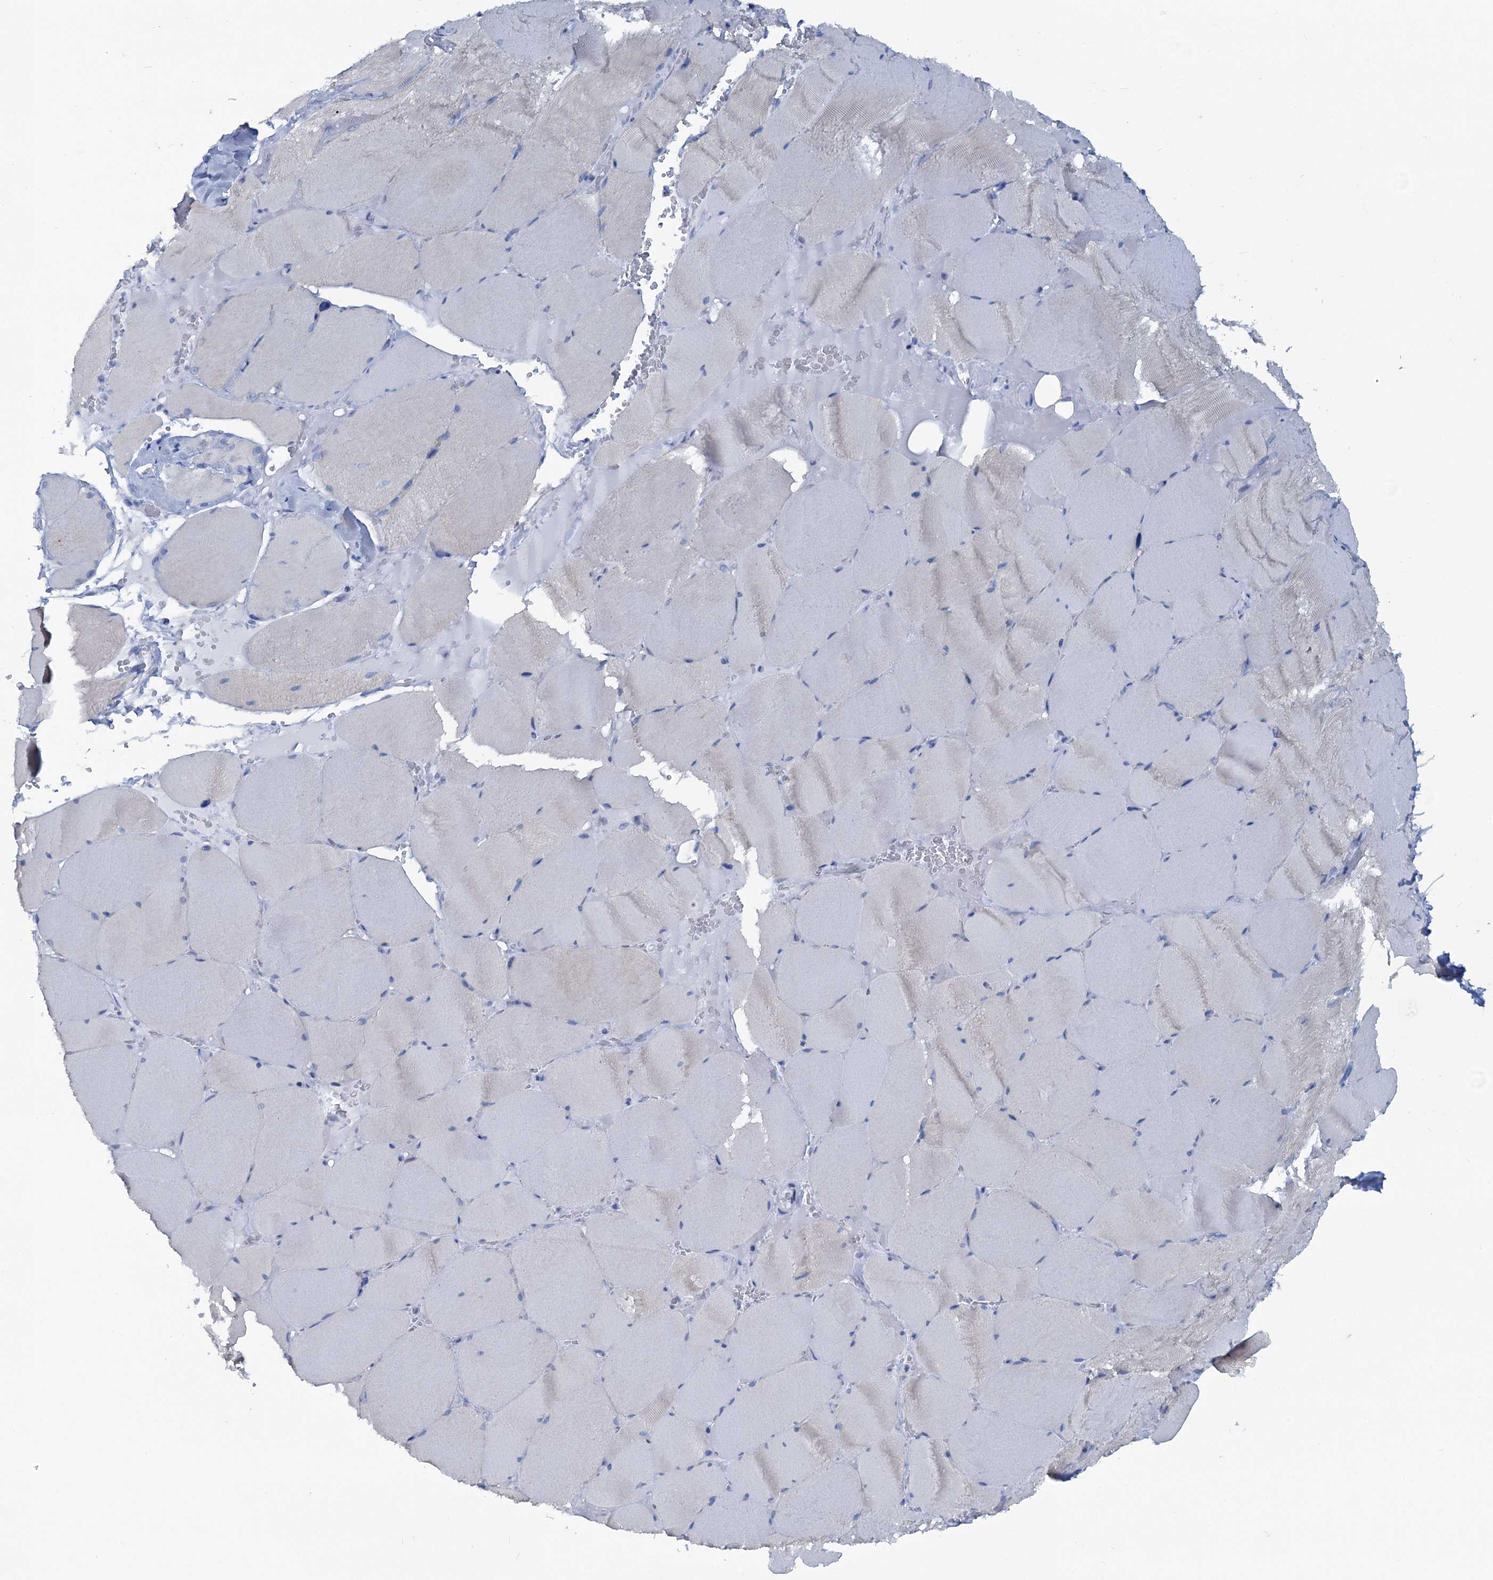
{"staining": {"intensity": "negative", "quantity": "none", "location": "none"}, "tissue": "skeletal muscle", "cell_type": "Myocytes", "image_type": "normal", "snomed": [{"axis": "morphology", "description": "Normal tissue, NOS"}, {"axis": "topography", "description": "Skeletal muscle"}, {"axis": "topography", "description": "Head-Neck"}], "caption": "Immunohistochemistry (IHC) of benign skeletal muscle exhibits no staining in myocytes.", "gene": "SLC1A3", "patient": {"sex": "male", "age": 66}}